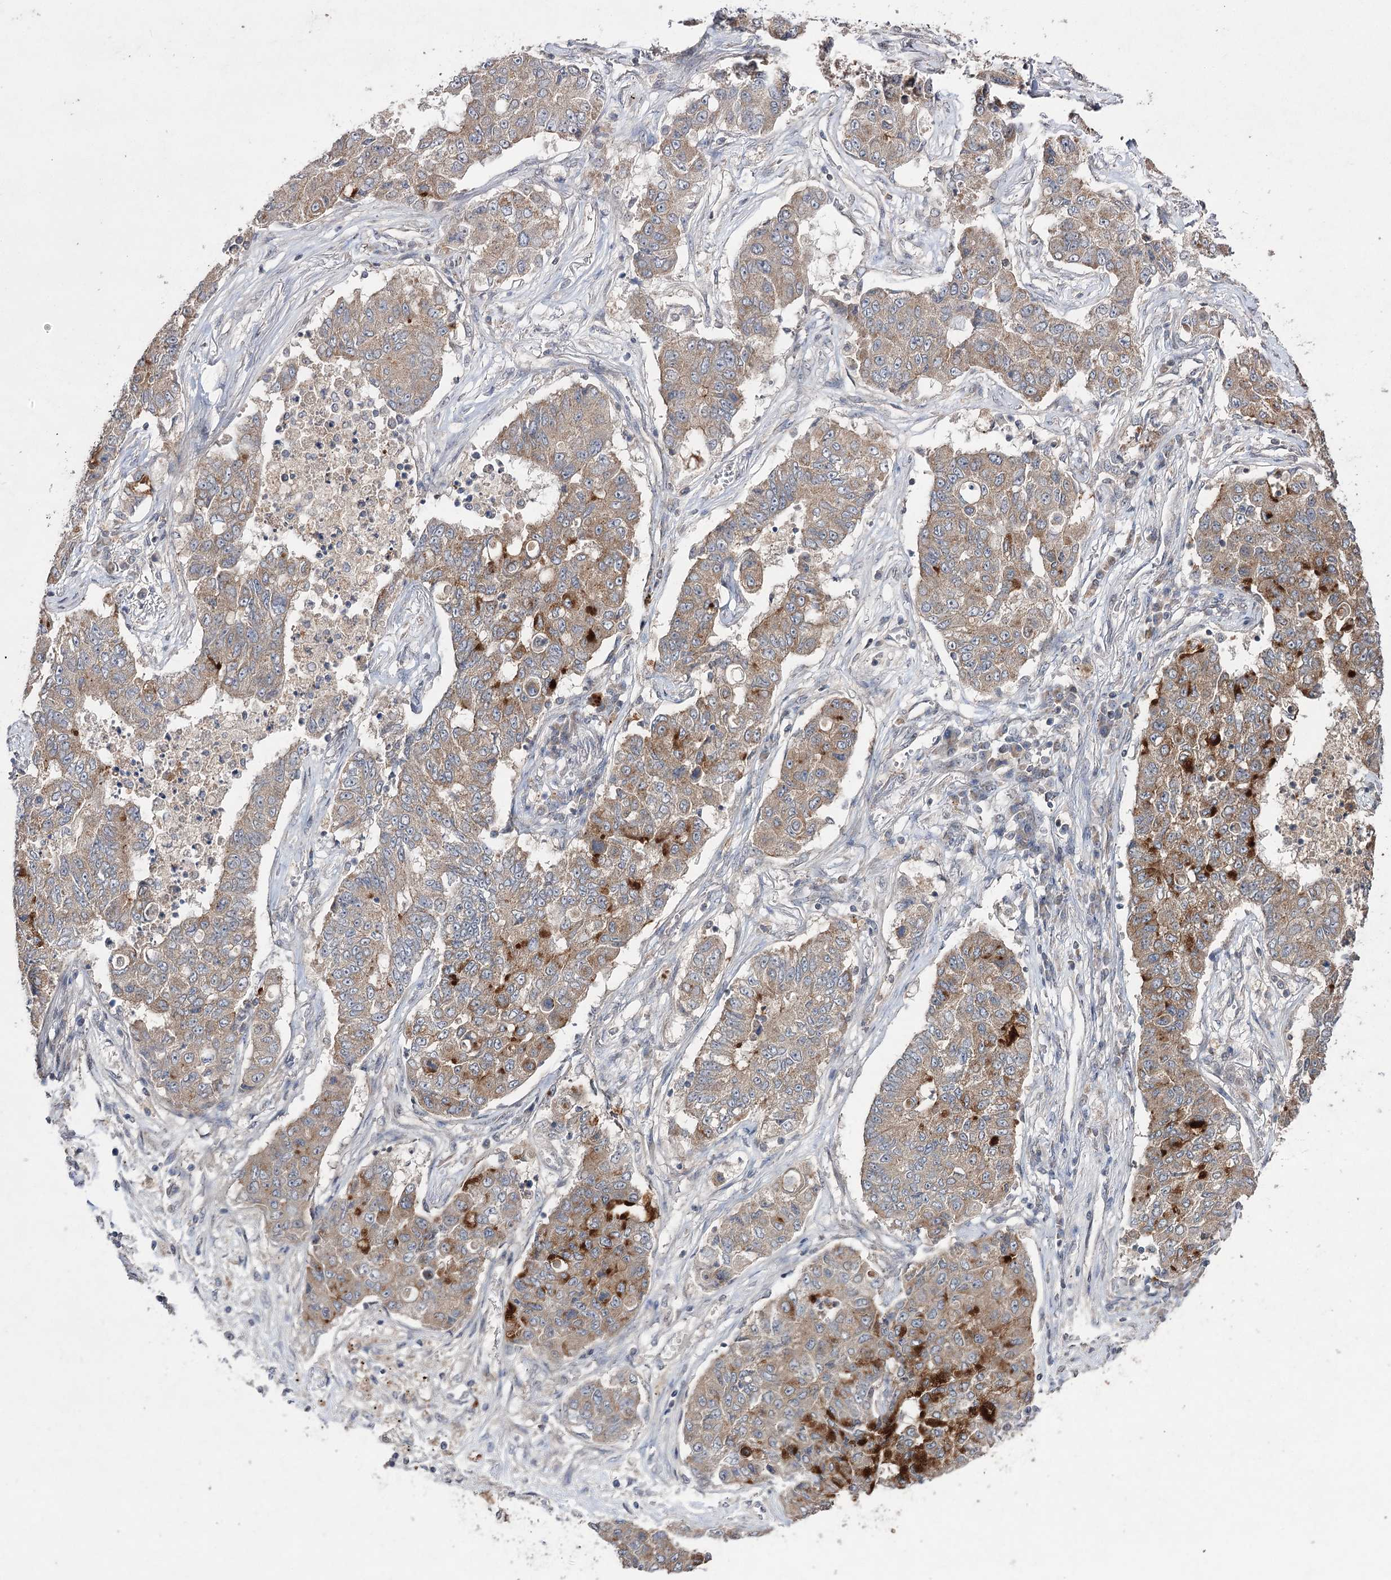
{"staining": {"intensity": "strong", "quantity": "25%-75%", "location": "cytoplasmic/membranous"}, "tissue": "lung cancer", "cell_type": "Tumor cells", "image_type": "cancer", "snomed": [{"axis": "morphology", "description": "Squamous cell carcinoma, NOS"}, {"axis": "topography", "description": "Lung"}], "caption": "Brown immunohistochemical staining in human squamous cell carcinoma (lung) displays strong cytoplasmic/membranous staining in approximately 25%-75% of tumor cells.", "gene": "FANCL", "patient": {"sex": "male", "age": 74}}